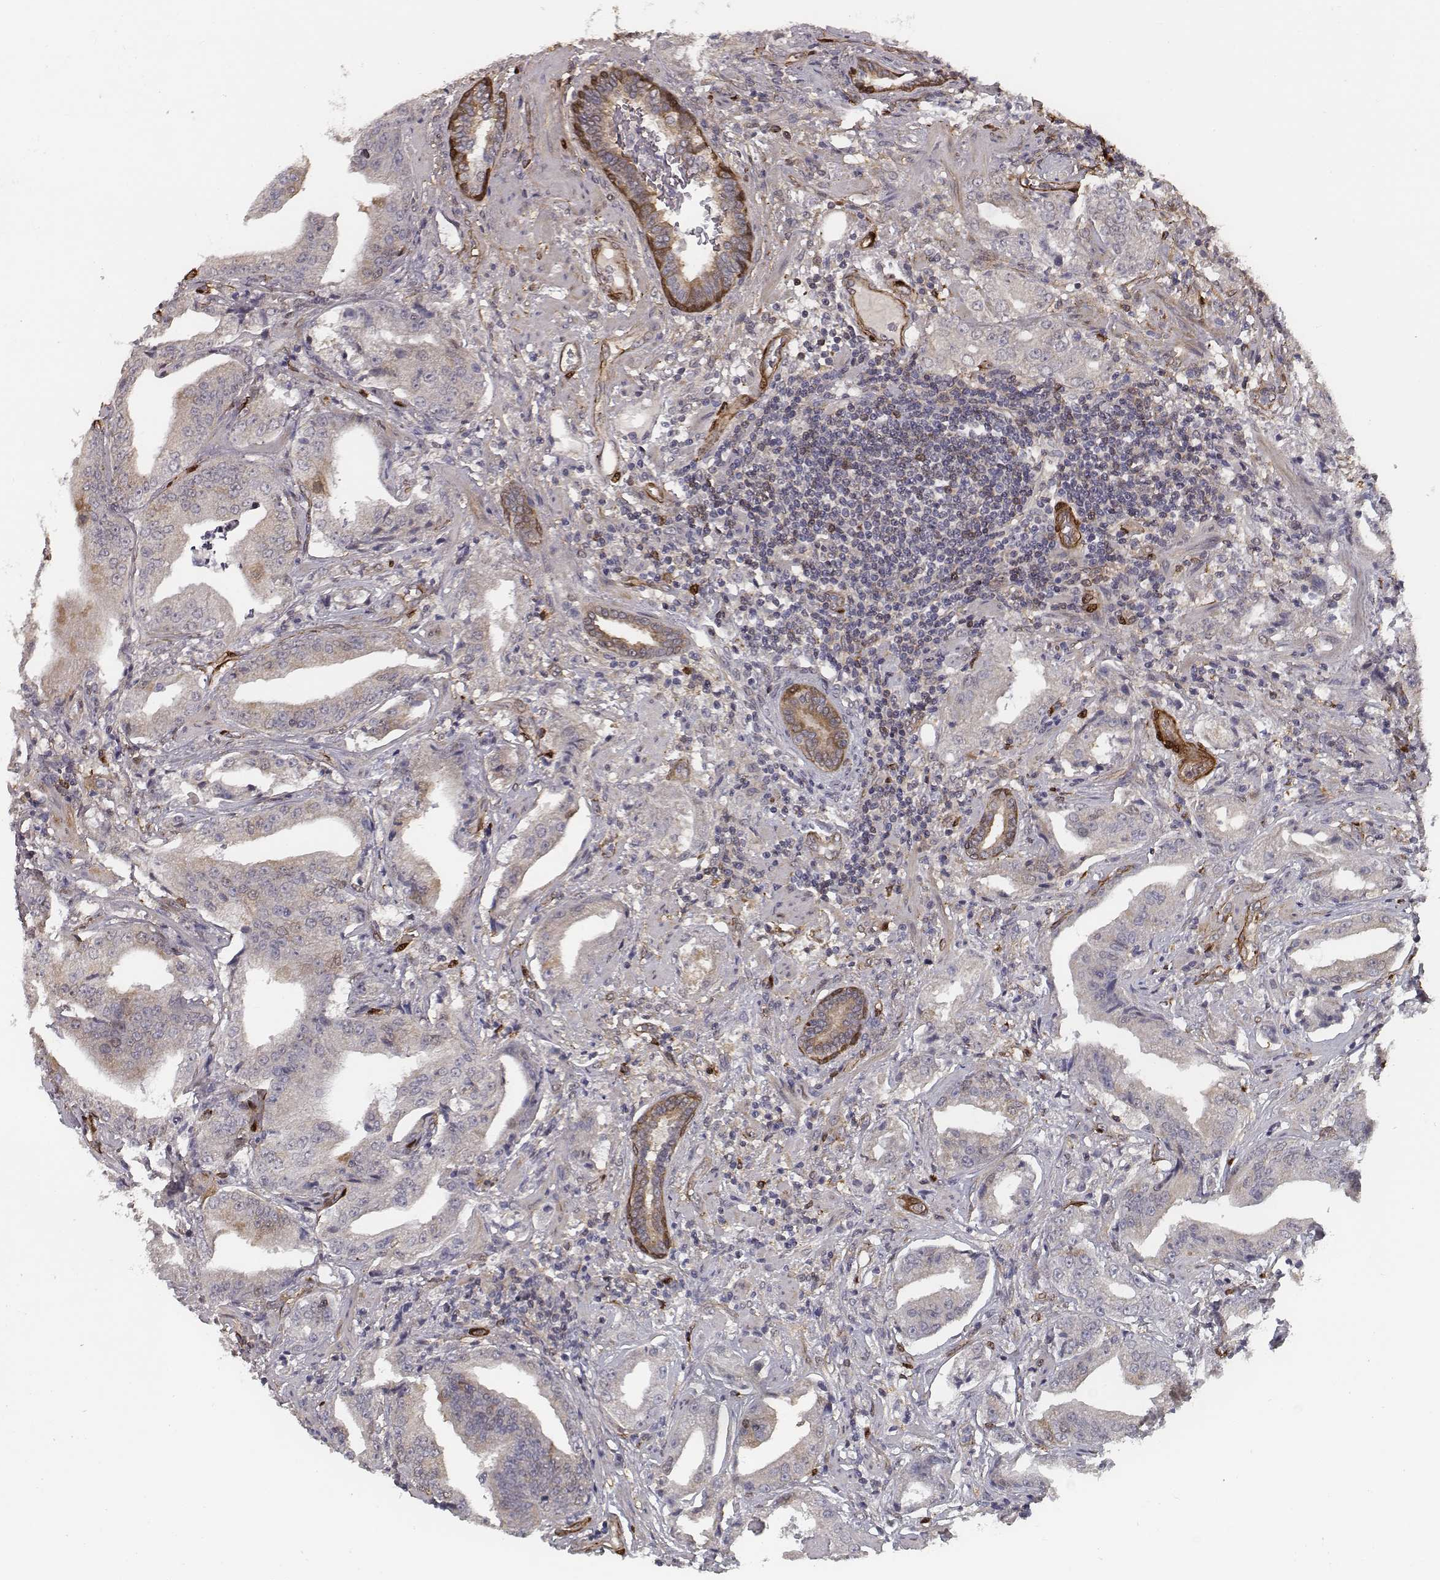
{"staining": {"intensity": "moderate", "quantity": ">75%", "location": "cytoplasmic/membranous"}, "tissue": "prostate cancer", "cell_type": "Tumor cells", "image_type": "cancer", "snomed": [{"axis": "morphology", "description": "Adenocarcinoma, Low grade"}, {"axis": "topography", "description": "Prostate"}], "caption": "A brown stain shows moderate cytoplasmic/membranous positivity of a protein in human prostate cancer (adenocarcinoma (low-grade)) tumor cells.", "gene": "ISYNA1", "patient": {"sex": "male", "age": 62}}